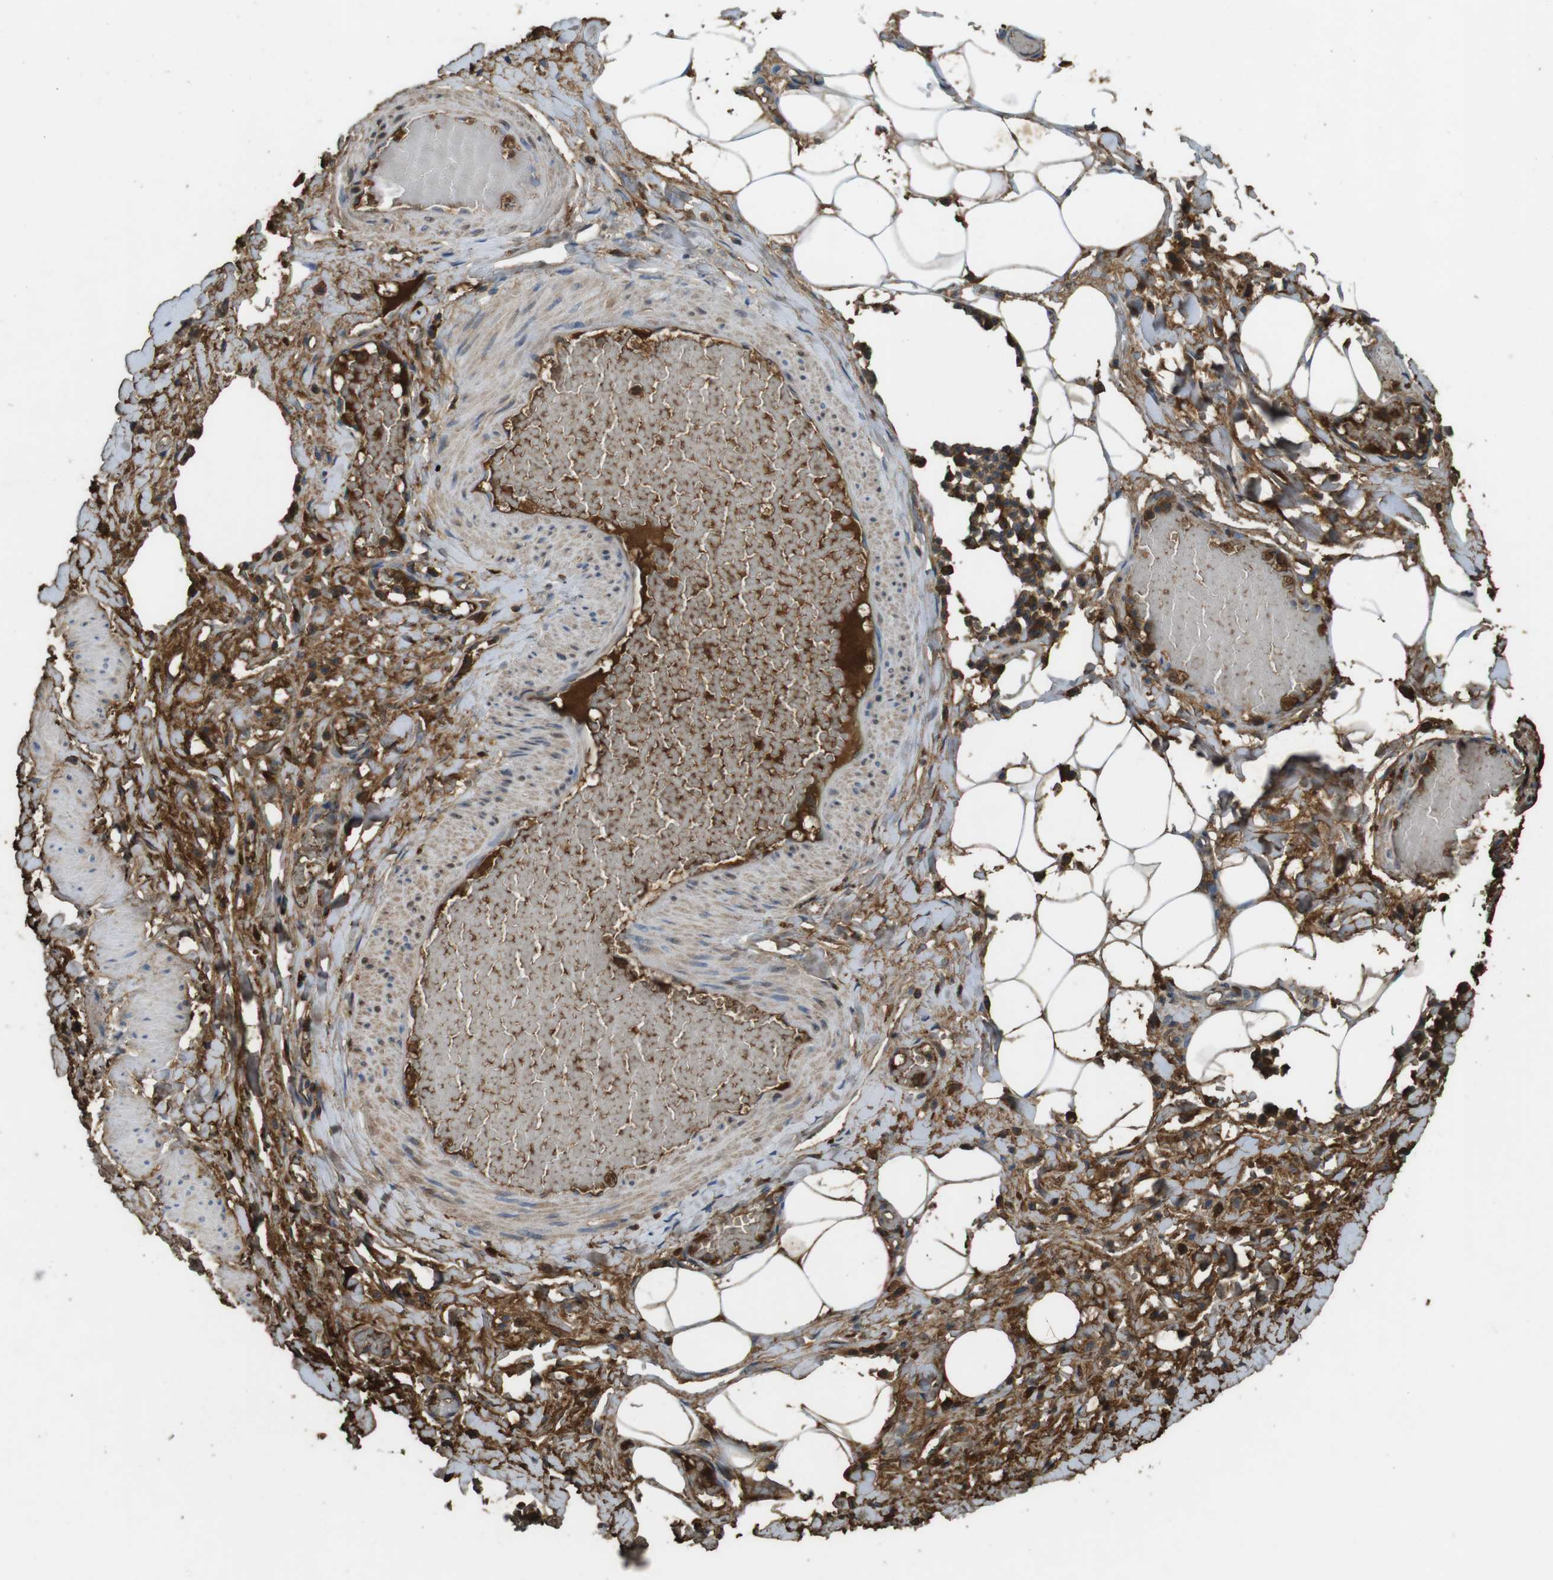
{"staining": {"intensity": "moderate", "quantity": ">75%", "location": "cytoplasmic/membranous"}, "tissue": "adipose tissue", "cell_type": "Adipocytes", "image_type": "normal", "snomed": [{"axis": "morphology", "description": "Normal tissue, NOS"}, {"axis": "topography", "description": "Soft tissue"}, {"axis": "topography", "description": "Vascular tissue"}], "caption": "IHC image of normal adipose tissue: adipose tissue stained using IHC shows medium levels of moderate protein expression localized specifically in the cytoplasmic/membranous of adipocytes, appearing as a cytoplasmic/membranous brown color.", "gene": "LTBP4", "patient": {"sex": "female", "age": 35}}